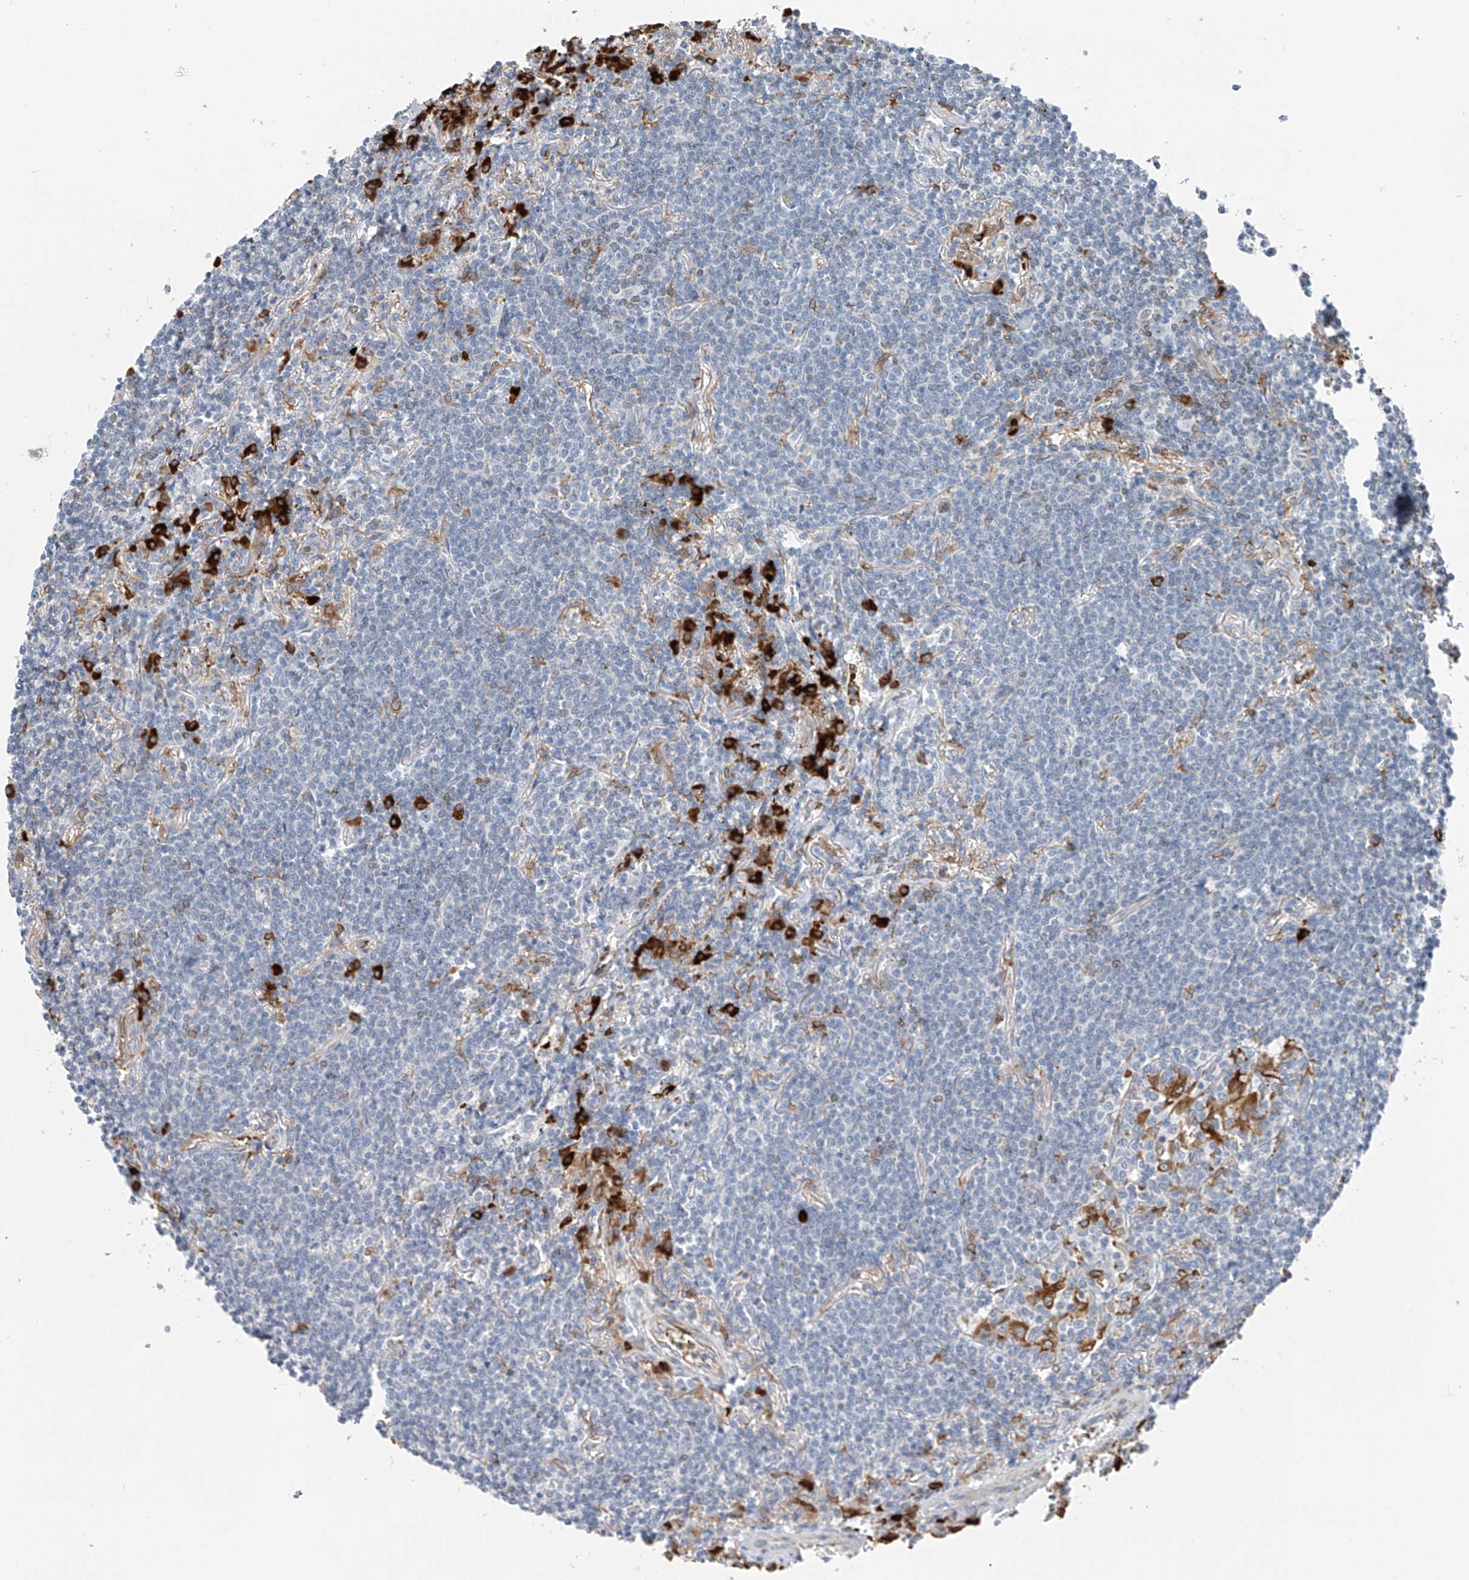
{"staining": {"intensity": "negative", "quantity": "none", "location": "none"}, "tissue": "lymphoma", "cell_type": "Tumor cells", "image_type": "cancer", "snomed": [{"axis": "morphology", "description": "Malignant lymphoma, non-Hodgkin's type, Low grade"}, {"axis": "topography", "description": "Lung"}], "caption": "Human malignant lymphoma, non-Hodgkin's type (low-grade) stained for a protein using immunohistochemistry (IHC) reveals no positivity in tumor cells.", "gene": "TBXAS1", "patient": {"sex": "female", "age": 71}}